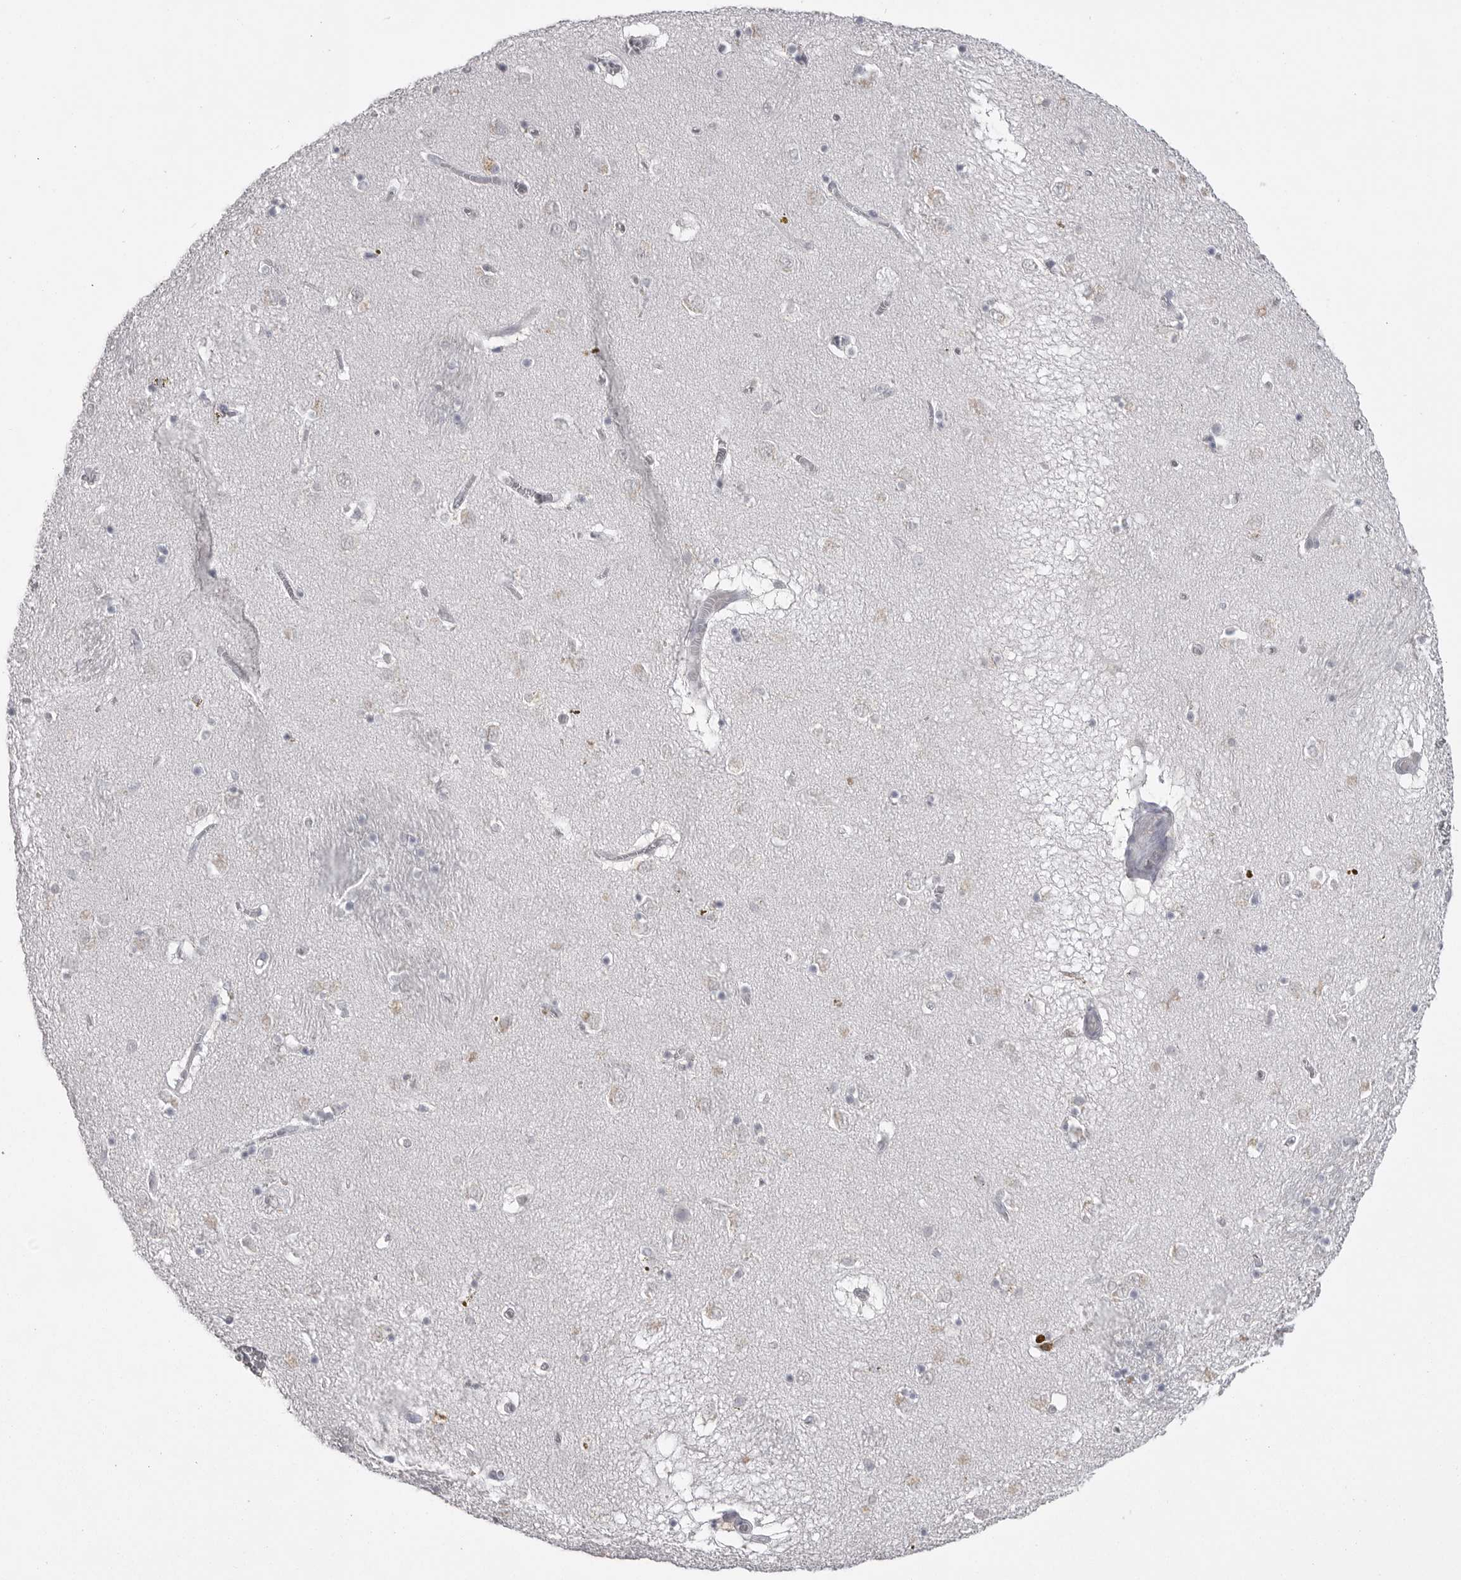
{"staining": {"intensity": "negative", "quantity": "none", "location": "none"}, "tissue": "caudate", "cell_type": "Glial cells", "image_type": "normal", "snomed": [{"axis": "morphology", "description": "Normal tissue, NOS"}, {"axis": "topography", "description": "Lateral ventricle wall"}], "caption": "The photomicrograph displays no staining of glial cells in benign caudate.", "gene": "ITGAL", "patient": {"sex": "male", "age": 70}}